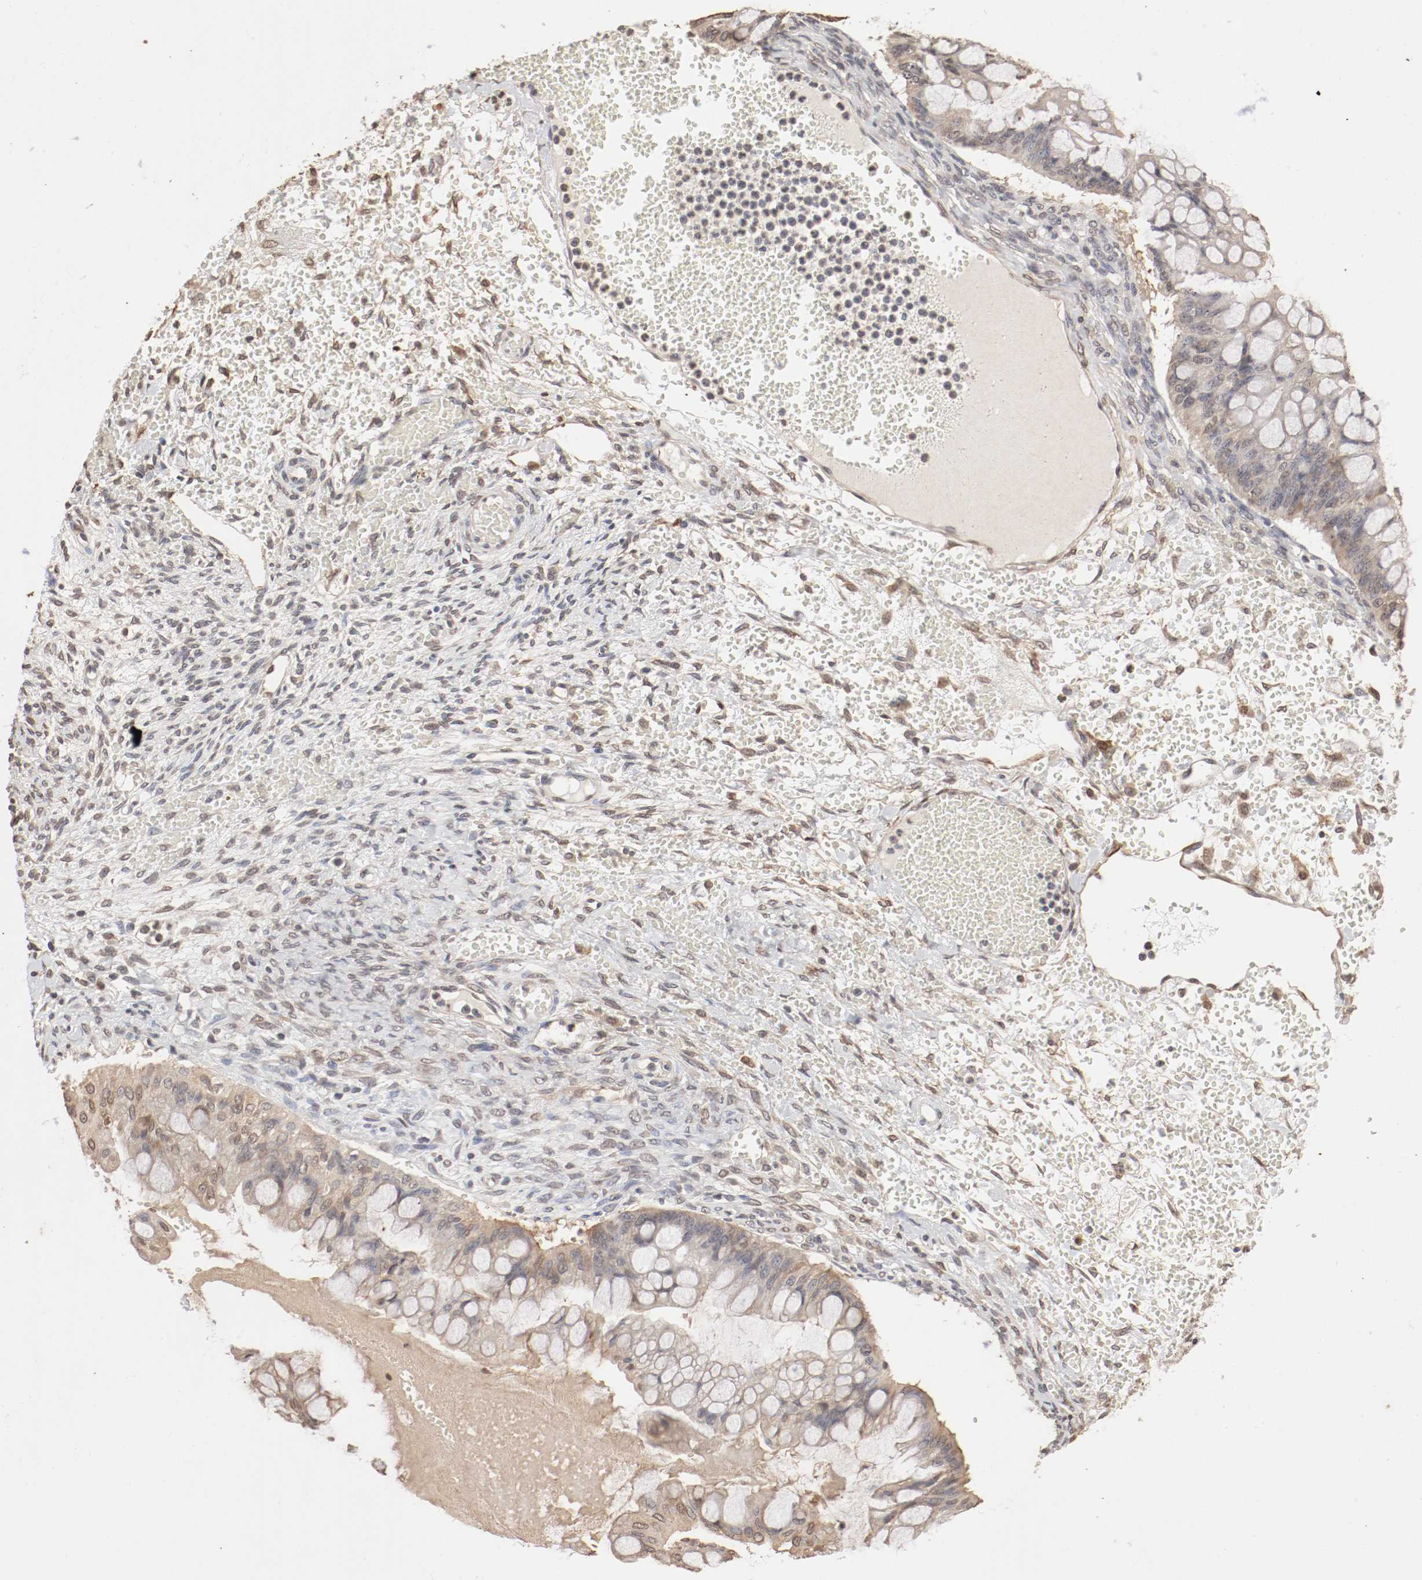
{"staining": {"intensity": "weak", "quantity": ">75%", "location": "cytoplasmic/membranous,nuclear"}, "tissue": "ovarian cancer", "cell_type": "Tumor cells", "image_type": "cancer", "snomed": [{"axis": "morphology", "description": "Cystadenocarcinoma, mucinous, NOS"}, {"axis": "topography", "description": "Ovary"}], "caption": "A high-resolution photomicrograph shows immunohistochemistry staining of mucinous cystadenocarcinoma (ovarian), which exhibits weak cytoplasmic/membranous and nuclear positivity in about >75% of tumor cells.", "gene": "WASL", "patient": {"sex": "female", "age": 73}}